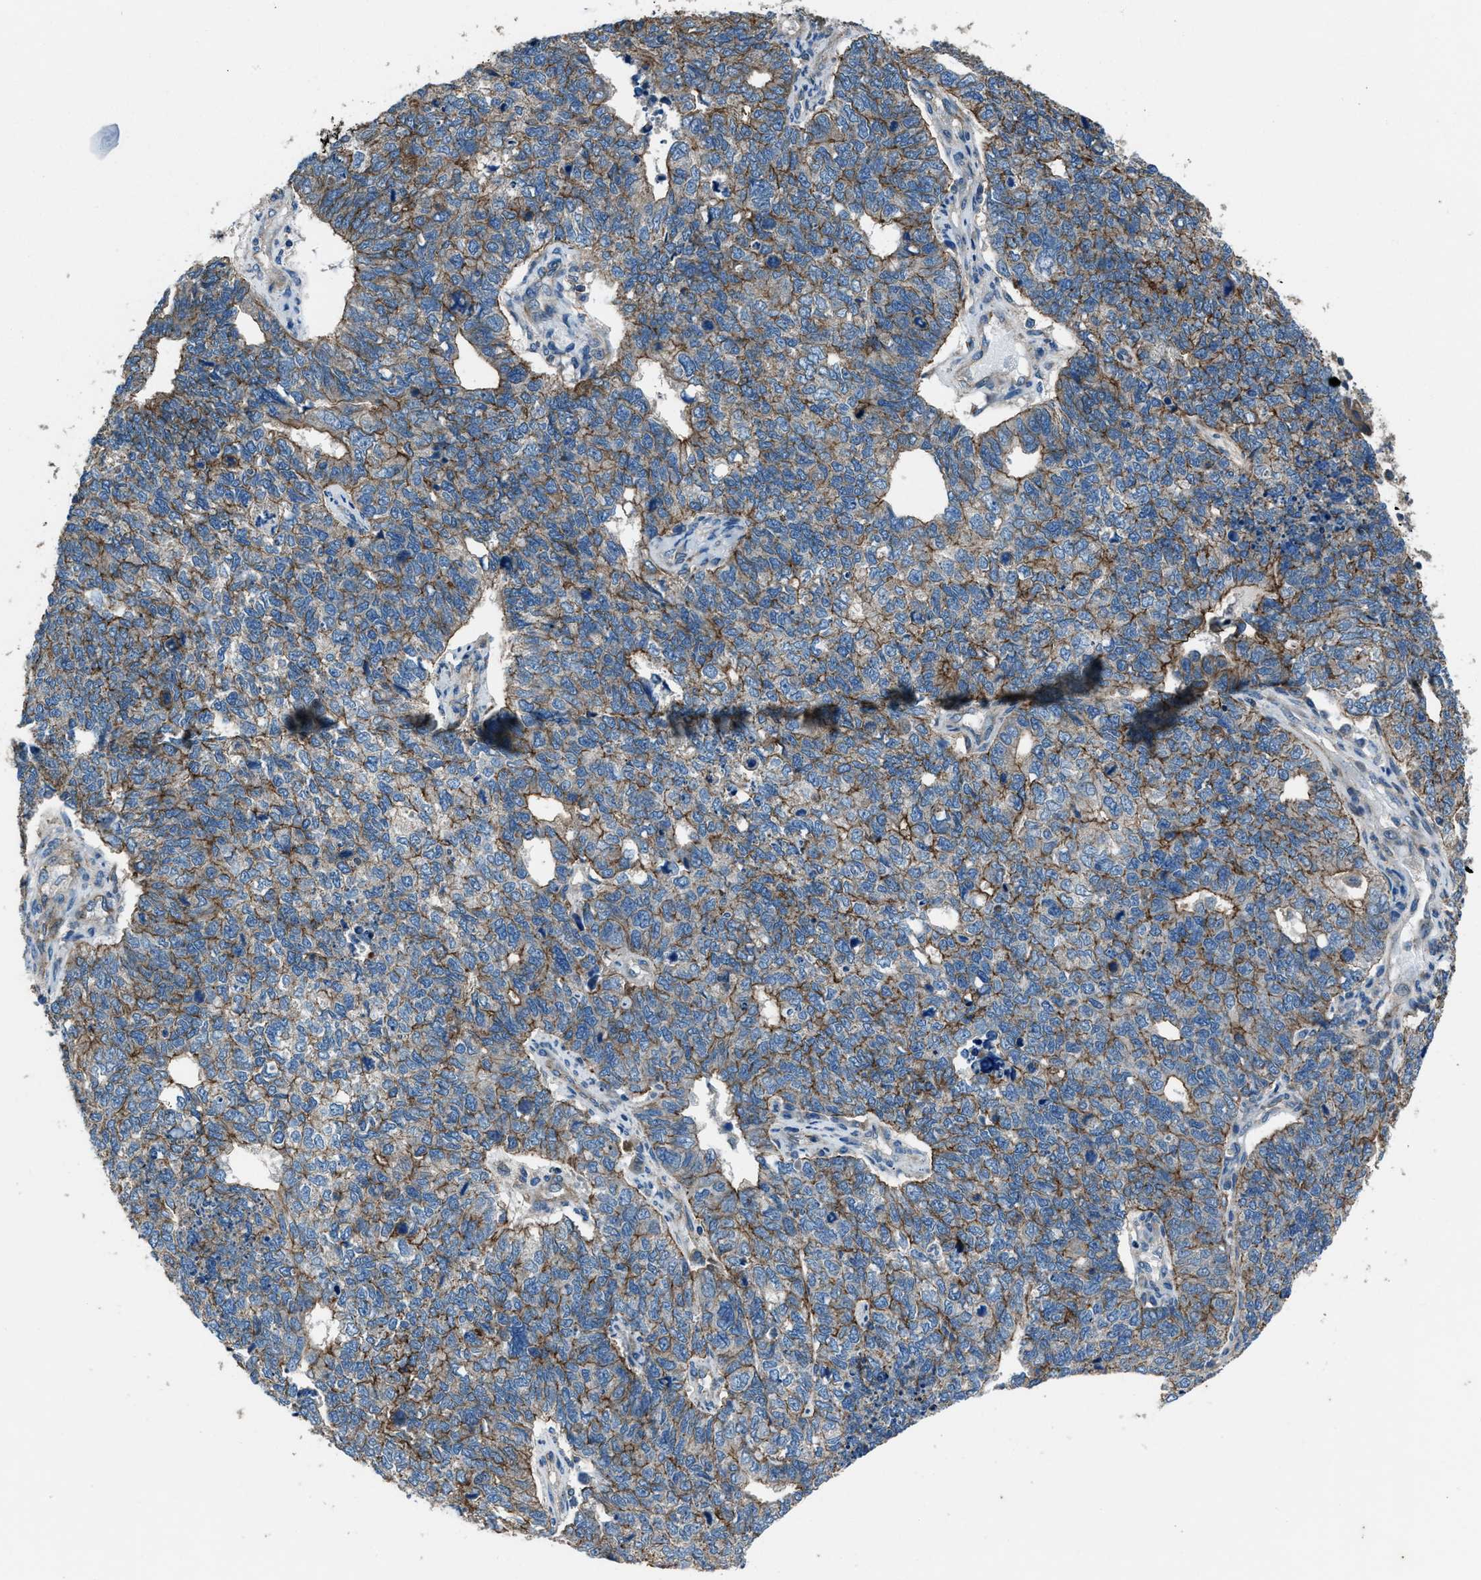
{"staining": {"intensity": "moderate", "quantity": "25%-75%", "location": "cytoplasmic/membranous"}, "tissue": "cervical cancer", "cell_type": "Tumor cells", "image_type": "cancer", "snomed": [{"axis": "morphology", "description": "Squamous cell carcinoma, NOS"}, {"axis": "topography", "description": "Cervix"}], "caption": "Approximately 25%-75% of tumor cells in squamous cell carcinoma (cervical) show moderate cytoplasmic/membranous protein positivity as visualized by brown immunohistochemical staining.", "gene": "SVIL", "patient": {"sex": "female", "age": 63}}